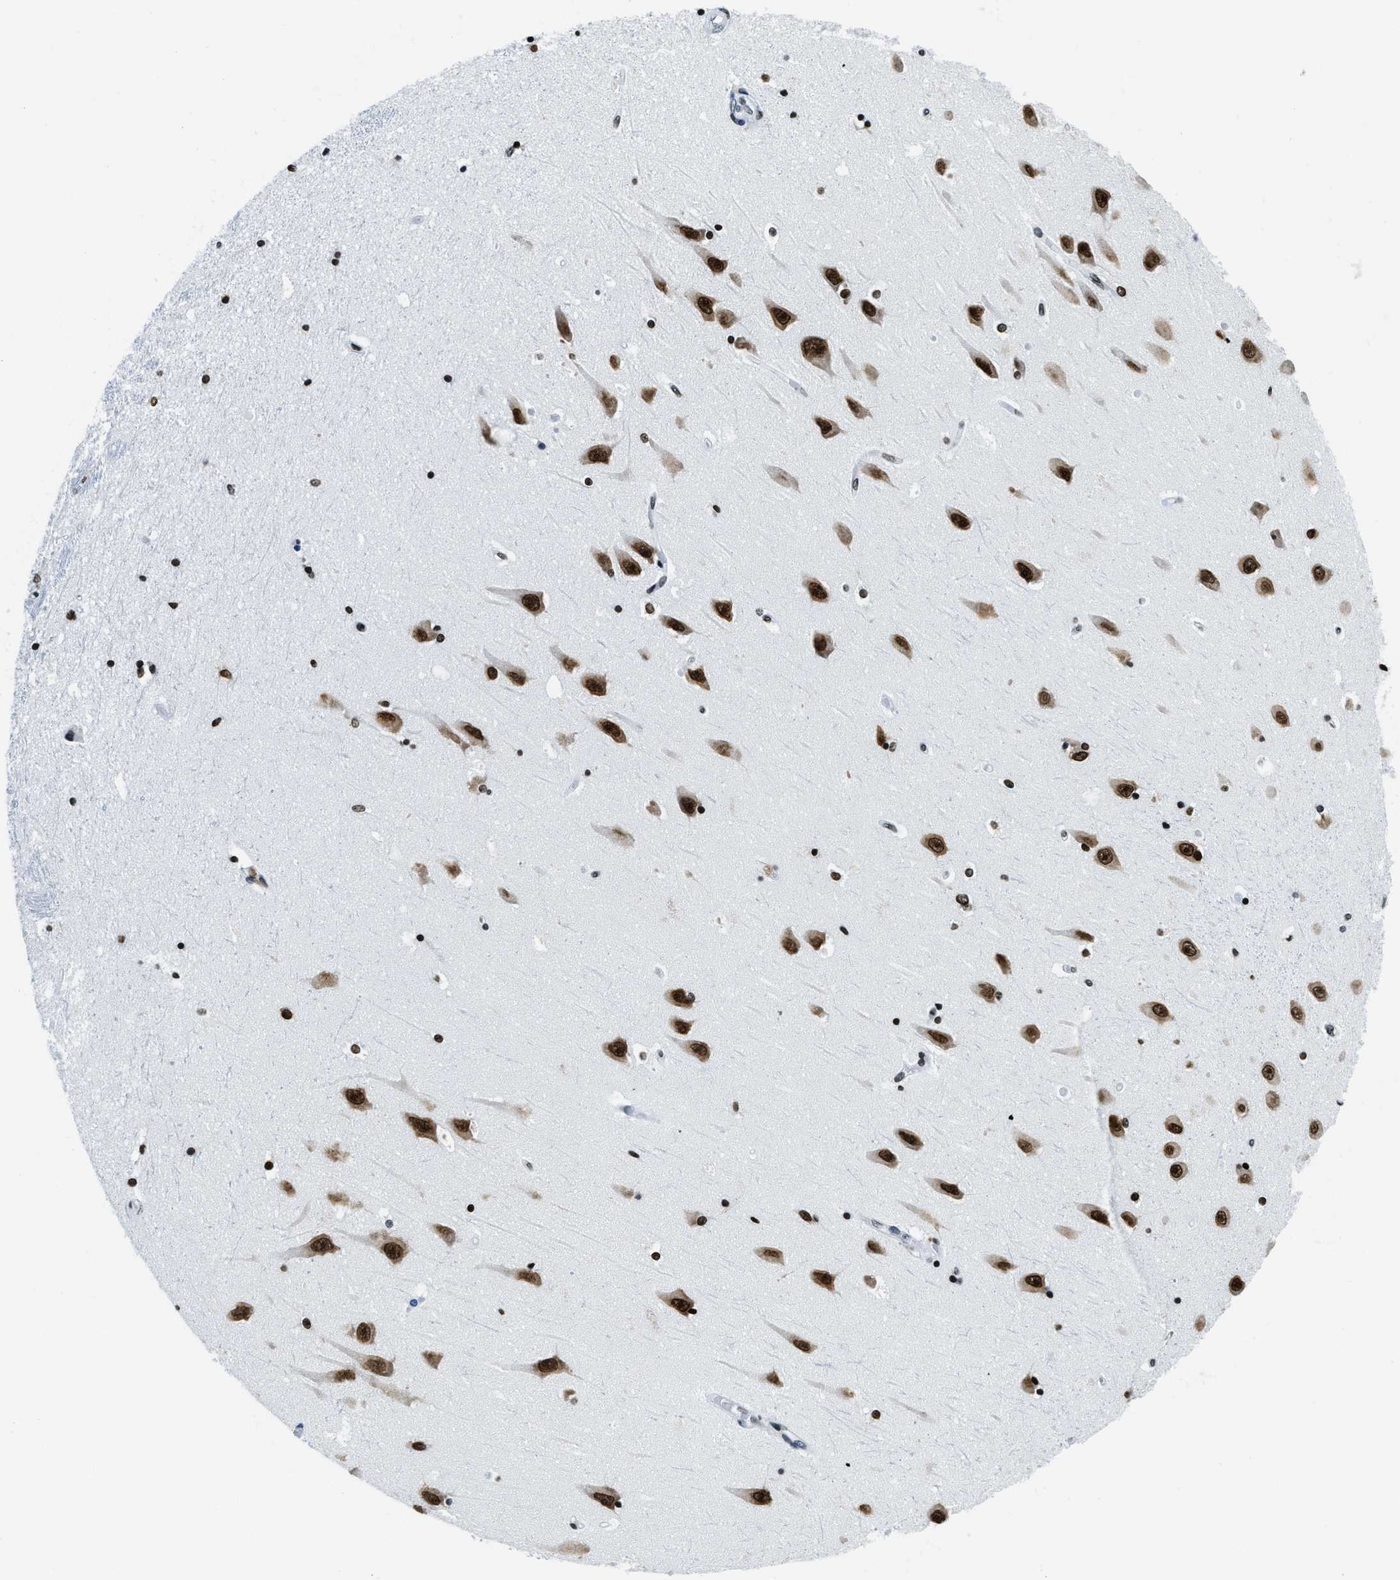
{"staining": {"intensity": "strong", "quantity": "25%-75%", "location": "nuclear"}, "tissue": "hippocampus", "cell_type": "Glial cells", "image_type": "normal", "snomed": [{"axis": "morphology", "description": "Normal tissue, NOS"}, {"axis": "topography", "description": "Hippocampus"}], "caption": "Protein positivity by immunohistochemistry (IHC) displays strong nuclear staining in about 25%-75% of glial cells in unremarkable hippocampus.", "gene": "TOP1", "patient": {"sex": "male", "age": 45}}